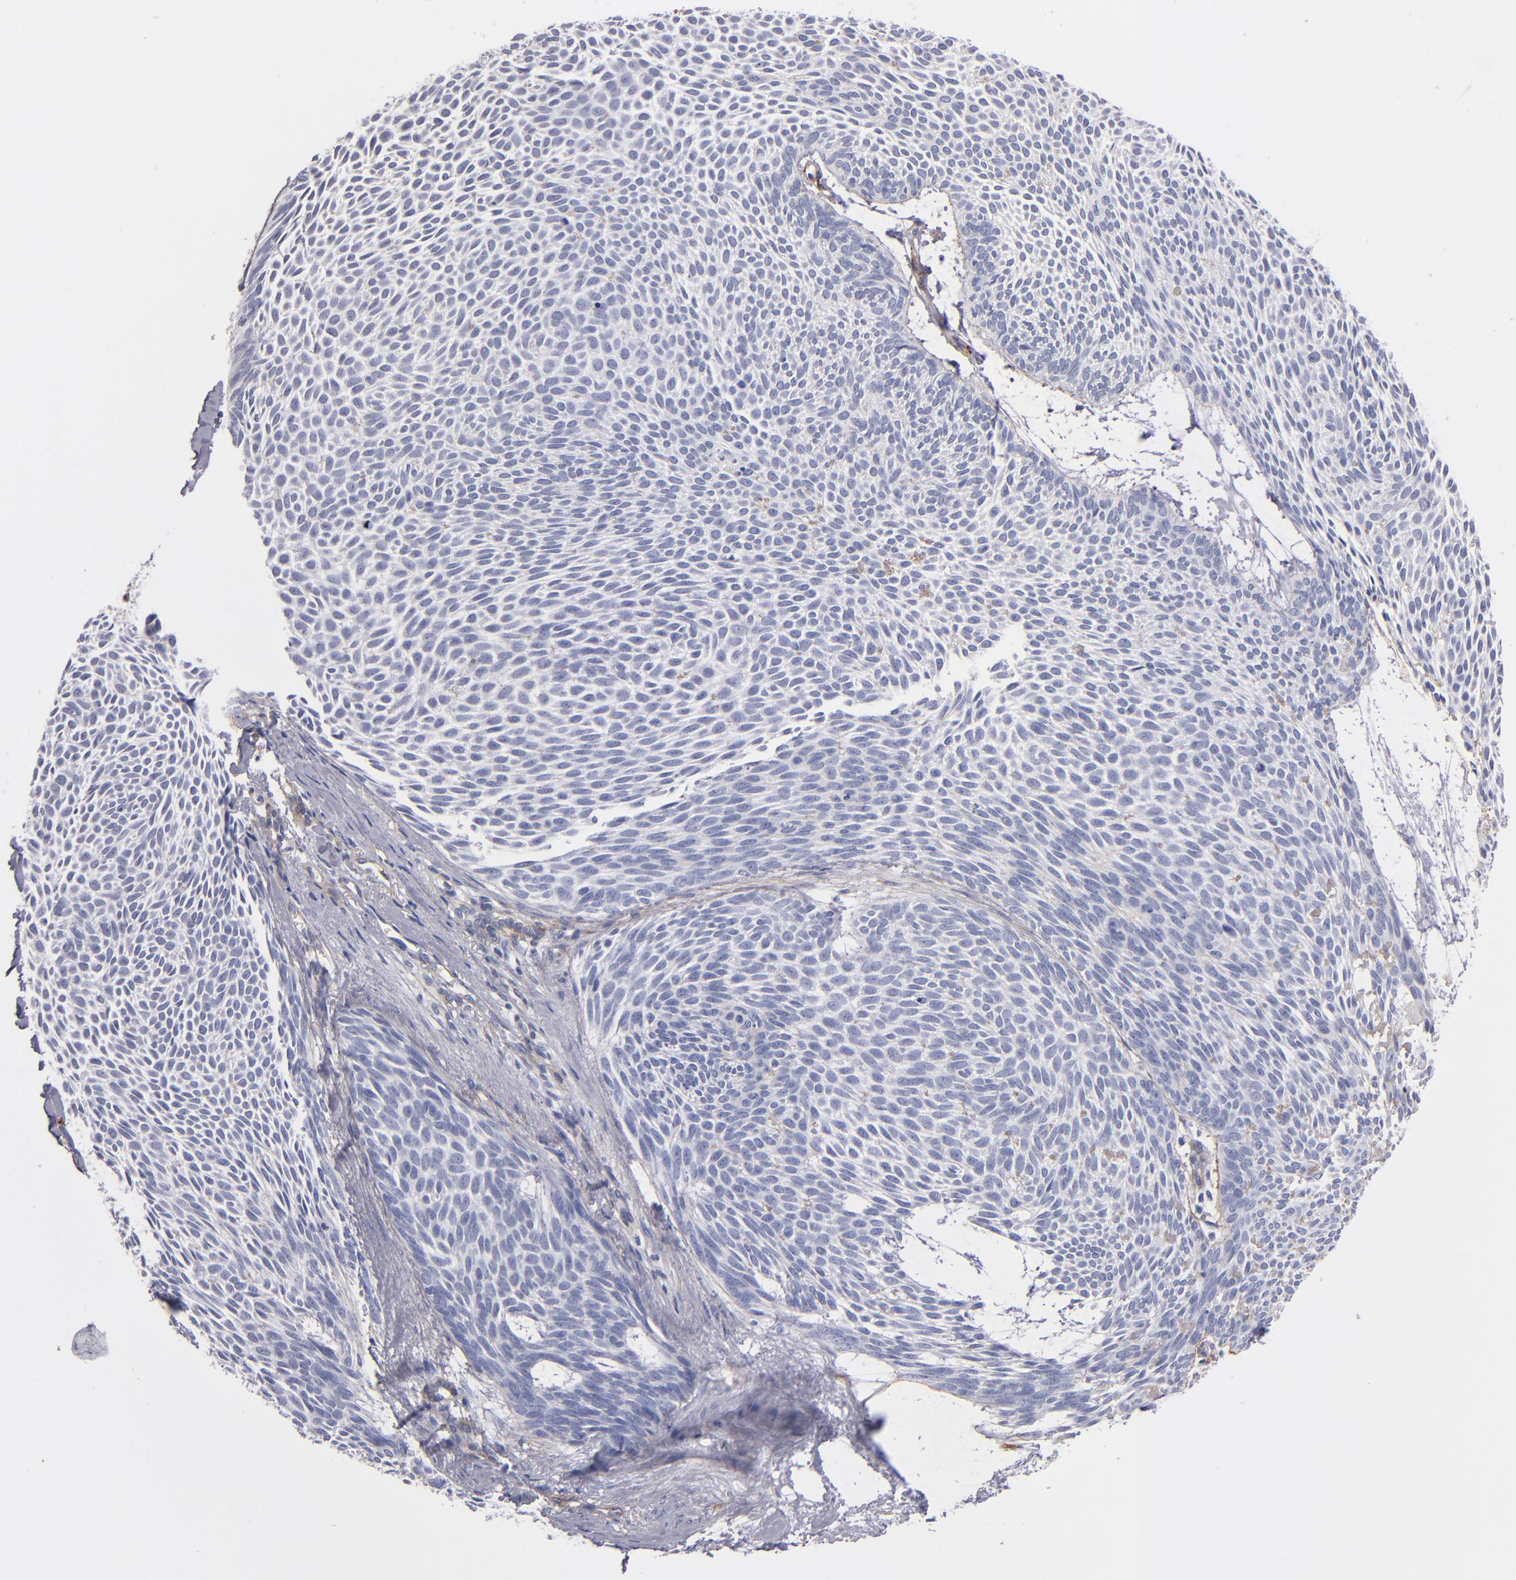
{"staining": {"intensity": "negative", "quantity": "none", "location": "none"}, "tissue": "skin cancer", "cell_type": "Tumor cells", "image_type": "cancer", "snomed": [{"axis": "morphology", "description": "Basal cell carcinoma"}, {"axis": "topography", "description": "Skin"}], "caption": "Human skin cancer (basal cell carcinoma) stained for a protein using immunohistochemistry displays no staining in tumor cells.", "gene": "LAMC1", "patient": {"sex": "male", "age": 84}}